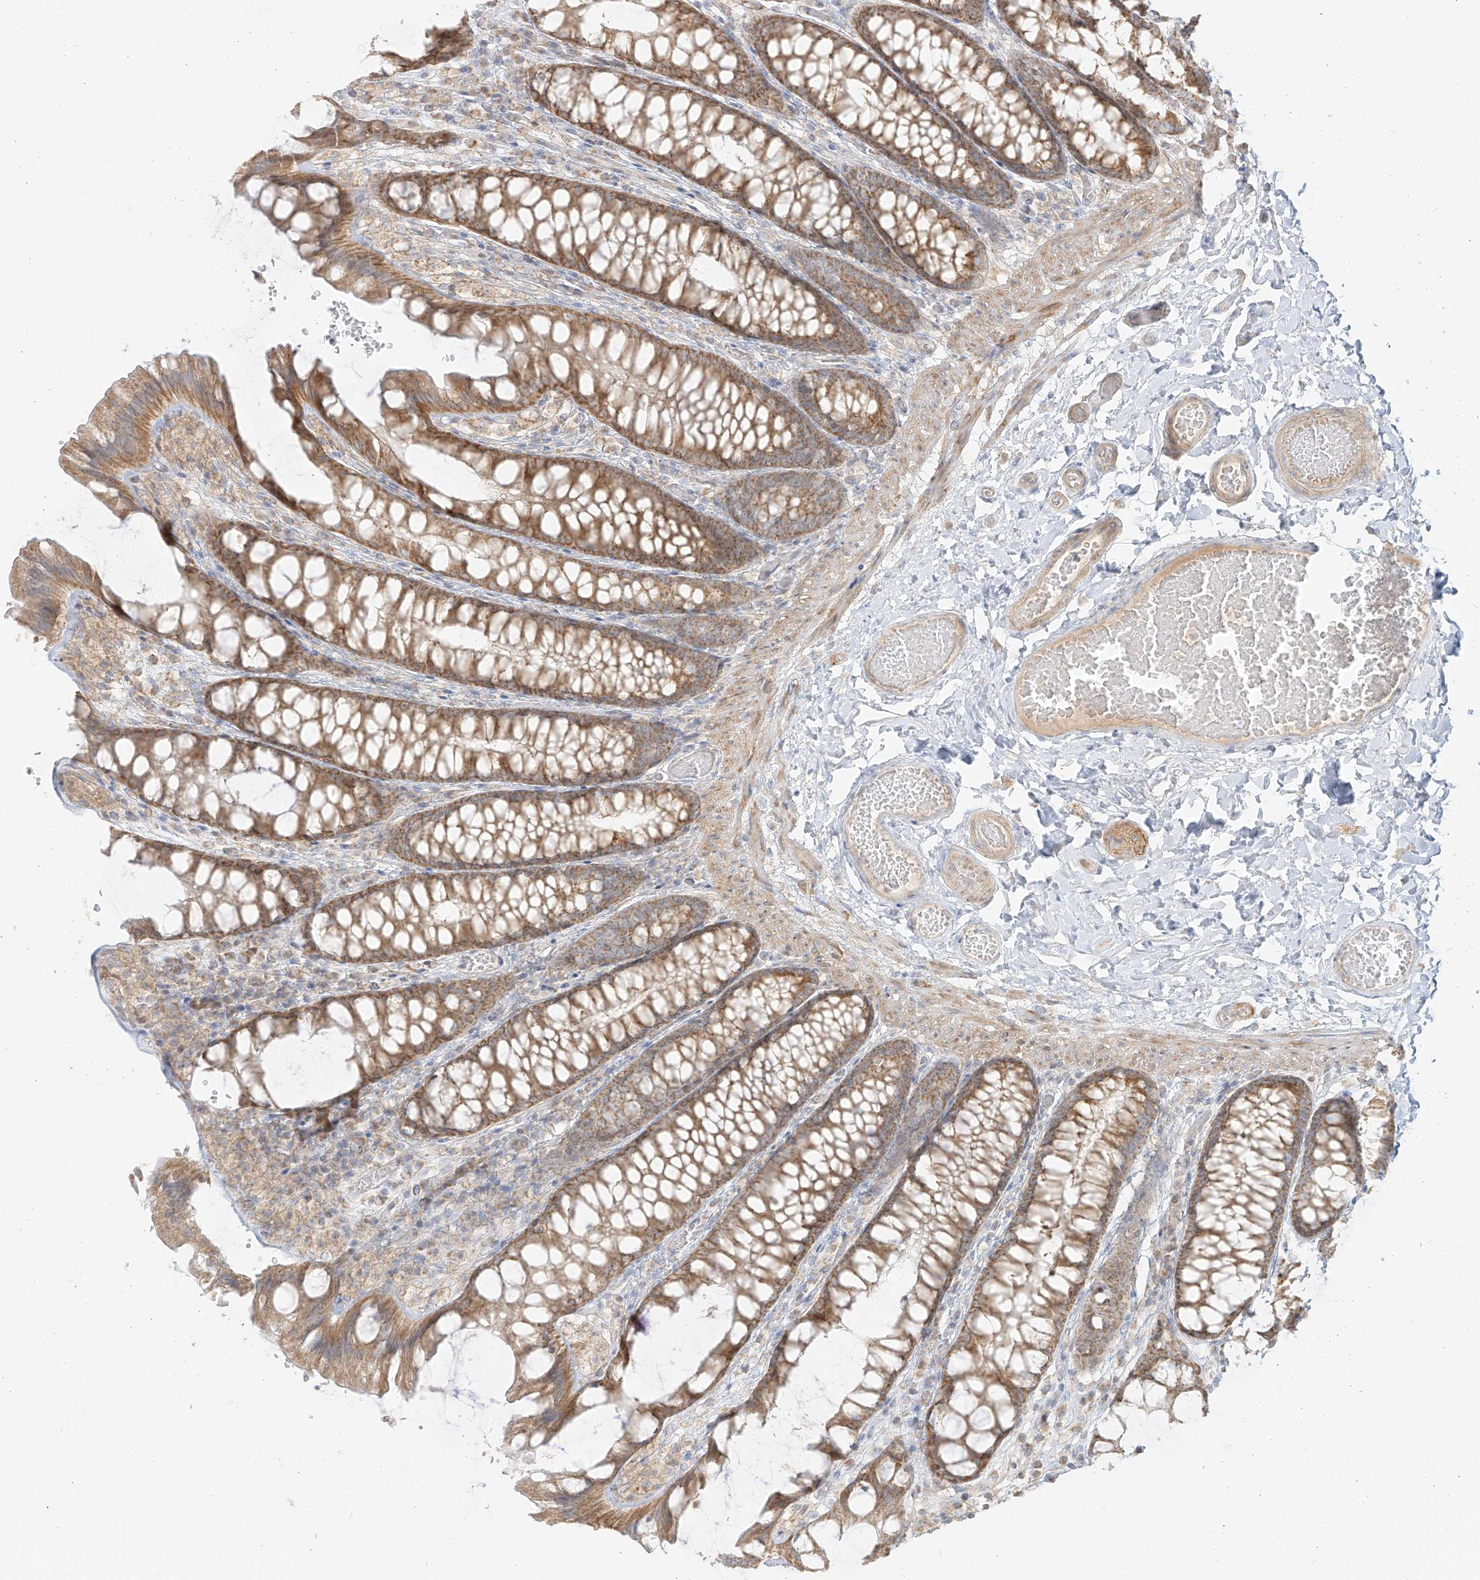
{"staining": {"intensity": "moderate", "quantity": "25%-75%", "location": "cytoplasmic/membranous"}, "tissue": "colon", "cell_type": "Endothelial cells", "image_type": "normal", "snomed": [{"axis": "morphology", "description": "Normal tissue, NOS"}, {"axis": "topography", "description": "Colon"}], "caption": "Immunohistochemical staining of unremarkable human colon reveals moderate cytoplasmic/membranous protein staining in about 25%-75% of endothelial cells.", "gene": "ZIM3", "patient": {"sex": "male", "age": 47}}